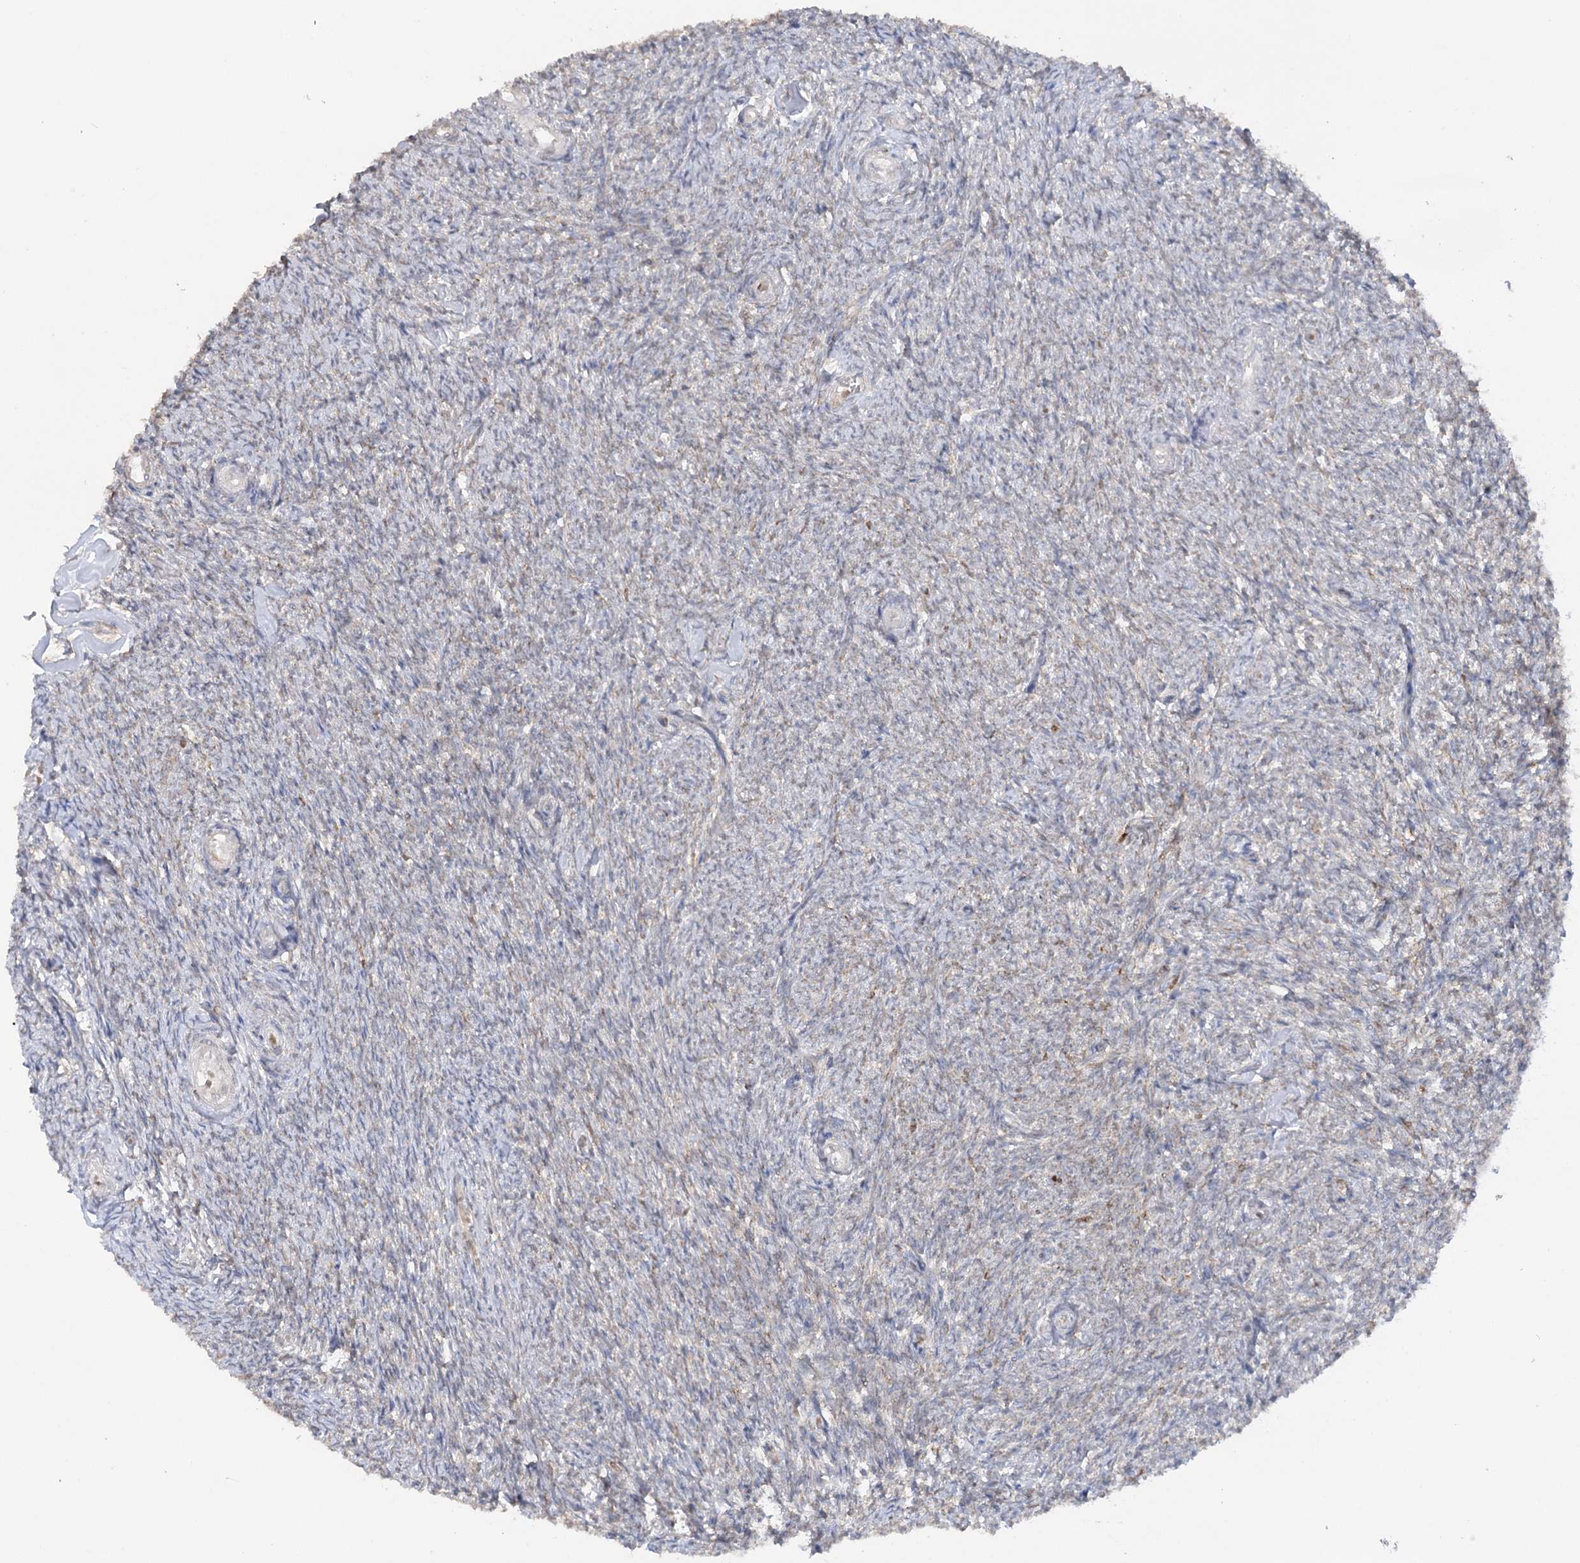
{"staining": {"intensity": "negative", "quantity": "none", "location": "none"}, "tissue": "ovary", "cell_type": "Ovarian stroma cells", "image_type": "normal", "snomed": [{"axis": "morphology", "description": "Normal tissue, NOS"}, {"axis": "topography", "description": "Ovary"}], "caption": "Immunohistochemistry (IHC) micrograph of unremarkable ovary stained for a protein (brown), which reveals no staining in ovarian stroma cells. (DAB immunohistochemistry (IHC), high magnification).", "gene": "TRAF3IP1", "patient": {"sex": "female", "age": 44}}